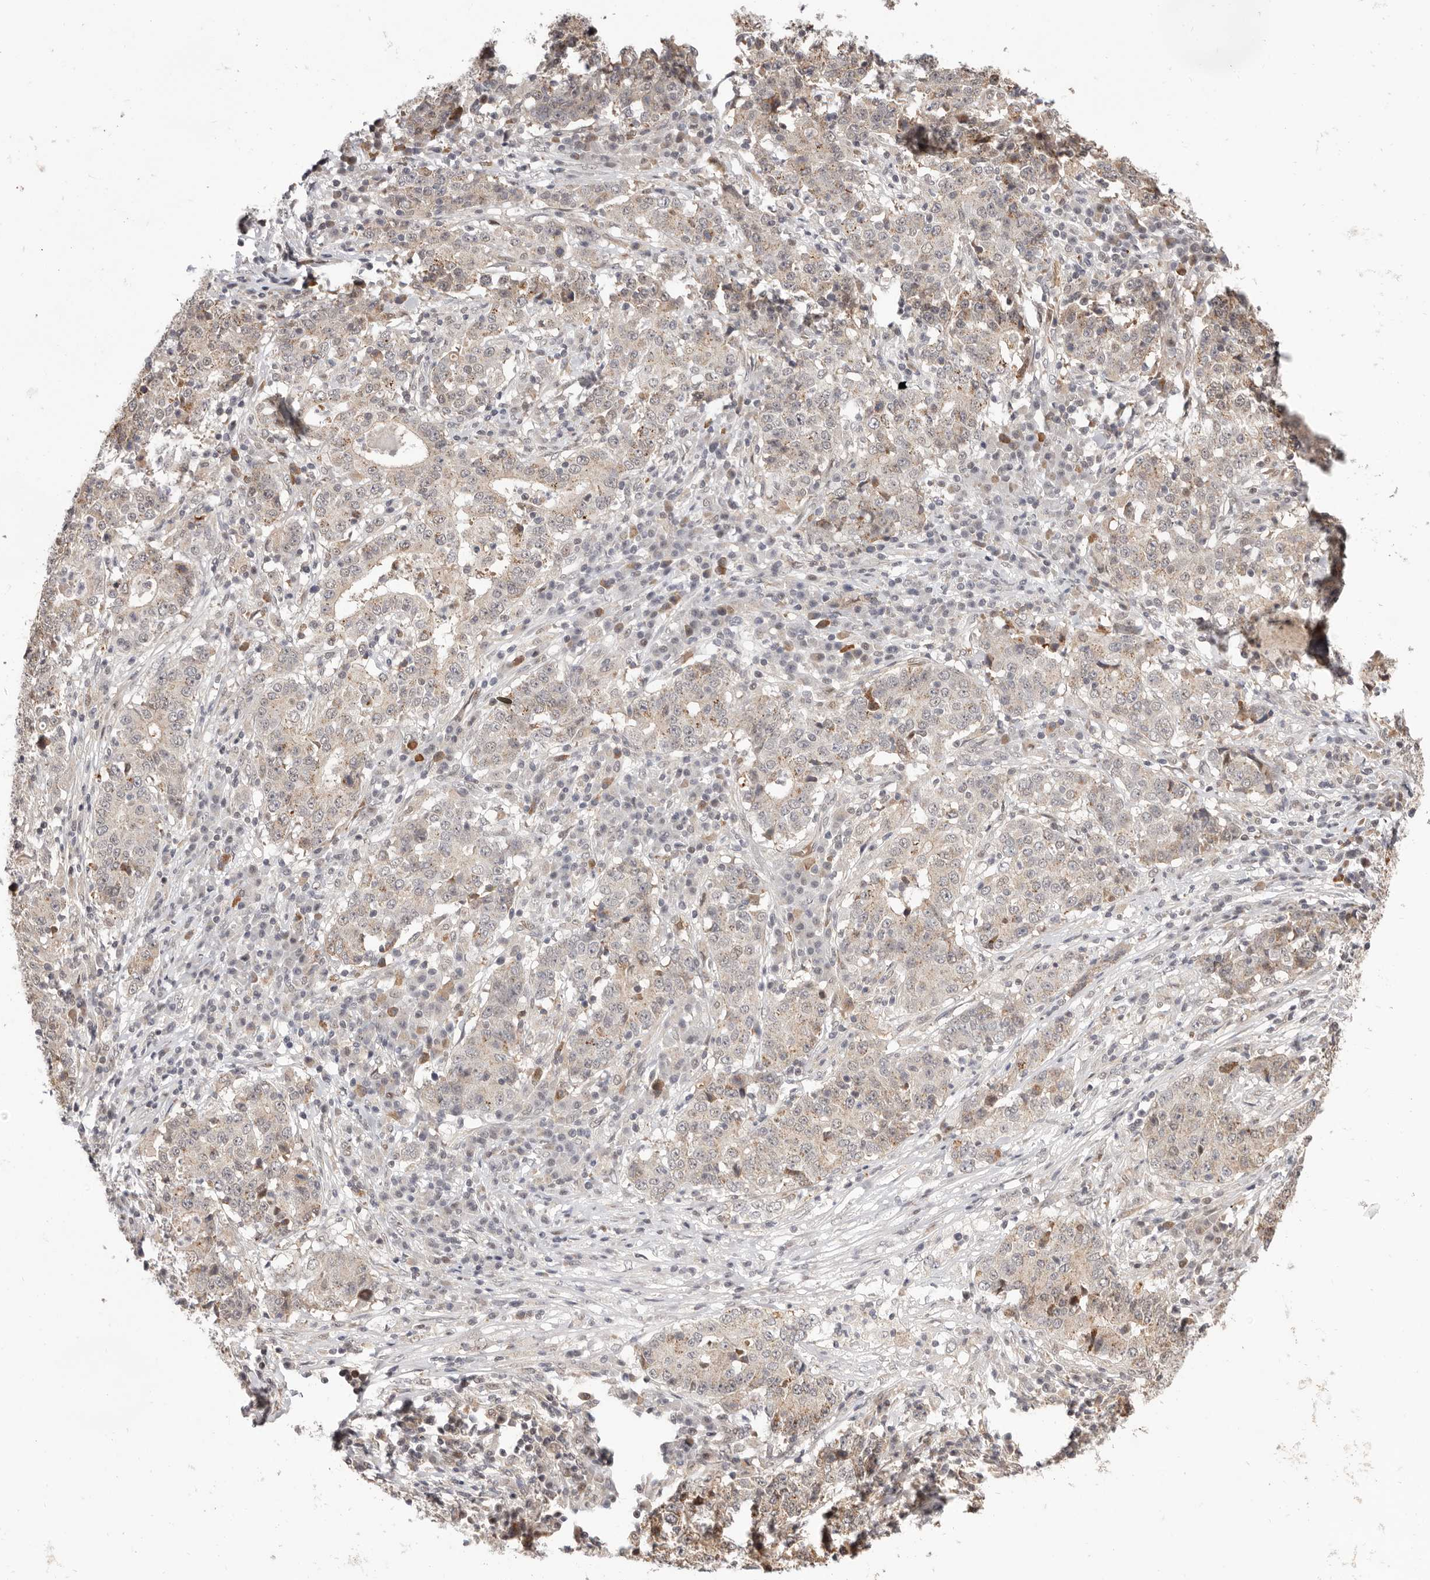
{"staining": {"intensity": "weak", "quantity": ">75%", "location": "cytoplasmic/membranous"}, "tissue": "stomach cancer", "cell_type": "Tumor cells", "image_type": "cancer", "snomed": [{"axis": "morphology", "description": "Adenocarcinoma, NOS"}, {"axis": "topography", "description": "Stomach"}], "caption": "Immunohistochemistry (IHC) of adenocarcinoma (stomach) exhibits low levels of weak cytoplasmic/membranous positivity in about >75% of tumor cells. (DAB = brown stain, brightfield microscopy at high magnification).", "gene": "NCOA3", "patient": {"sex": "male", "age": 59}}